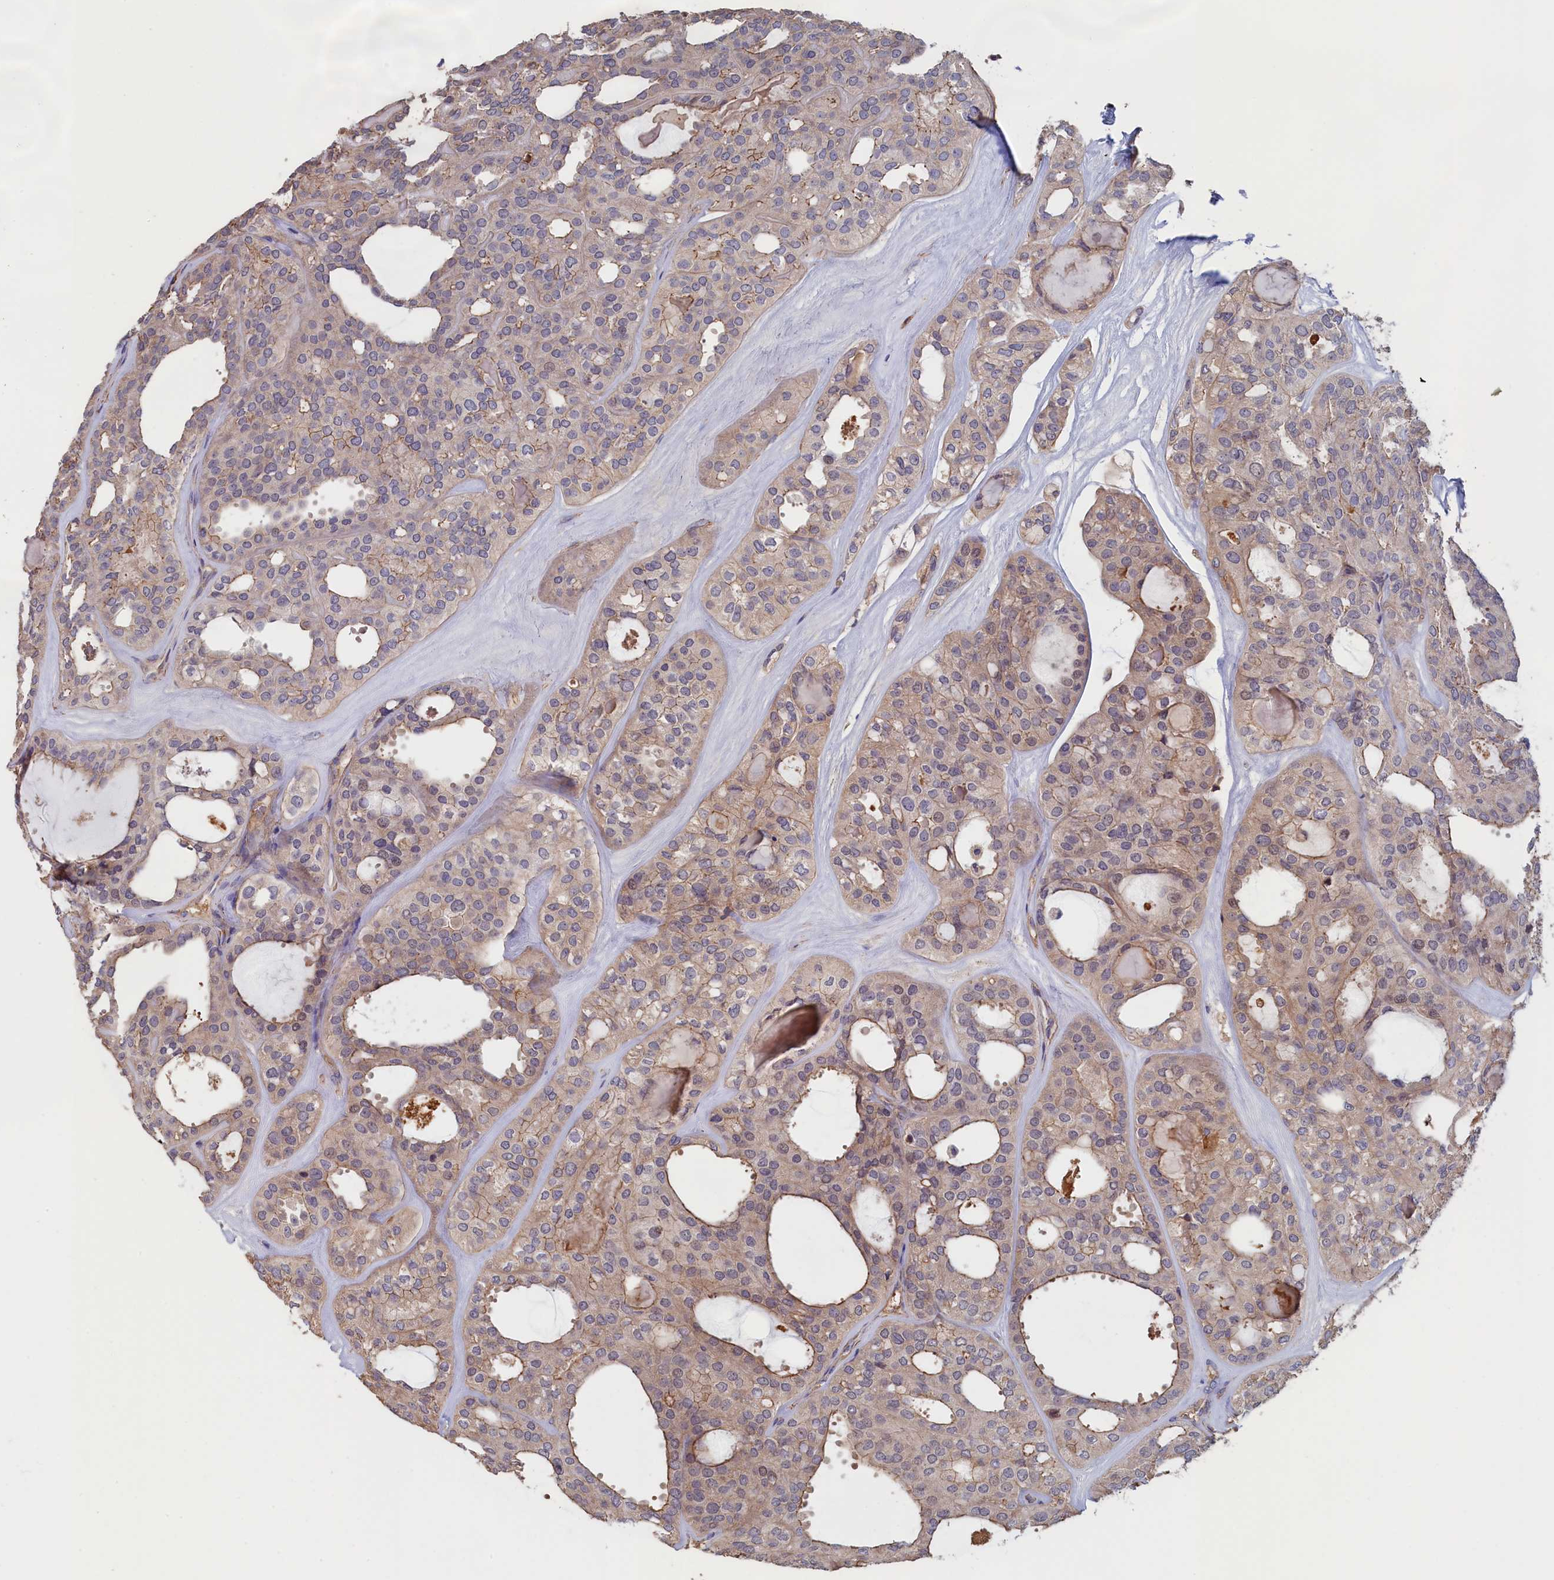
{"staining": {"intensity": "moderate", "quantity": "<25%", "location": "cytoplasmic/membranous"}, "tissue": "thyroid cancer", "cell_type": "Tumor cells", "image_type": "cancer", "snomed": [{"axis": "morphology", "description": "Follicular adenoma carcinoma, NOS"}, {"axis": "topography", "description": "Thyroid gland"}], "caption": "Immunohistochemical staining of thyroid cancer (follicular adenoma carcinoma) displays low levels of moderate cytoplasmic/membranous positivity in about <25% of tumor cells. (Brightfield microscopy of DAB IHC at high magnification).", "gene": "ANKRD2", "patient": {"sex": "male", "age": 75}}